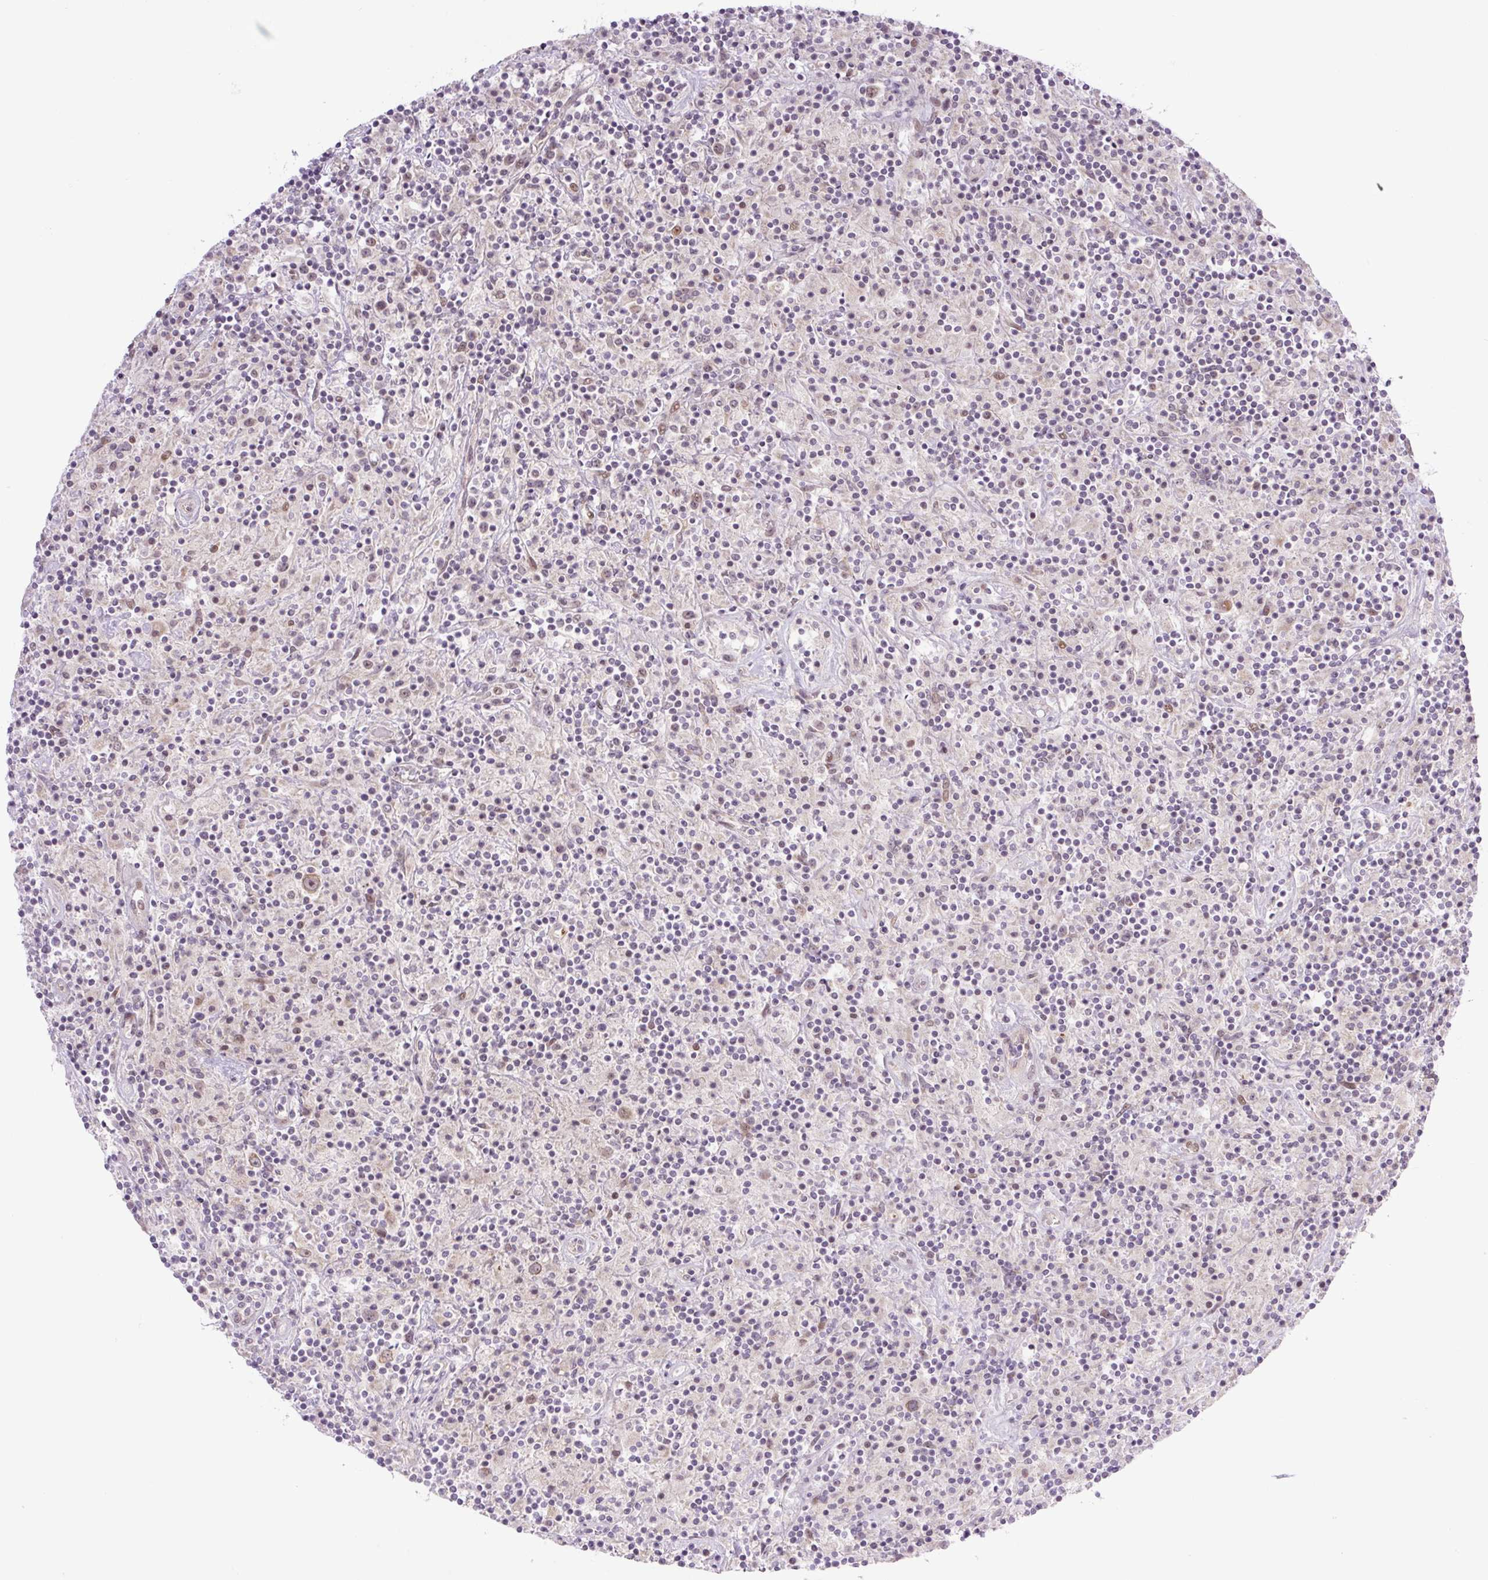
{"staining": {"intensity": "moderate", "quantity": ">75%", "location": "cytoplasmic/membranous,nuclear"}, "tissue": "lymphoma", "cell_type": "Tumor cells", "image_type": "cancer", "snomed": [{"axis": "morphology", "description": "Hodgkin's disease, NOS"}, {"axis": "topography", "description": "Lymph node"}], "caption": "A high-resolution micrograph shows immunohistochemistry staining of Hodgkin's disease, which exhibits moderate cytoplasmic/membranous and nuclear expression in about >75% of tumor cells.", "gene": "ICE1", "patient": {"sex": "male", "age": 70}}